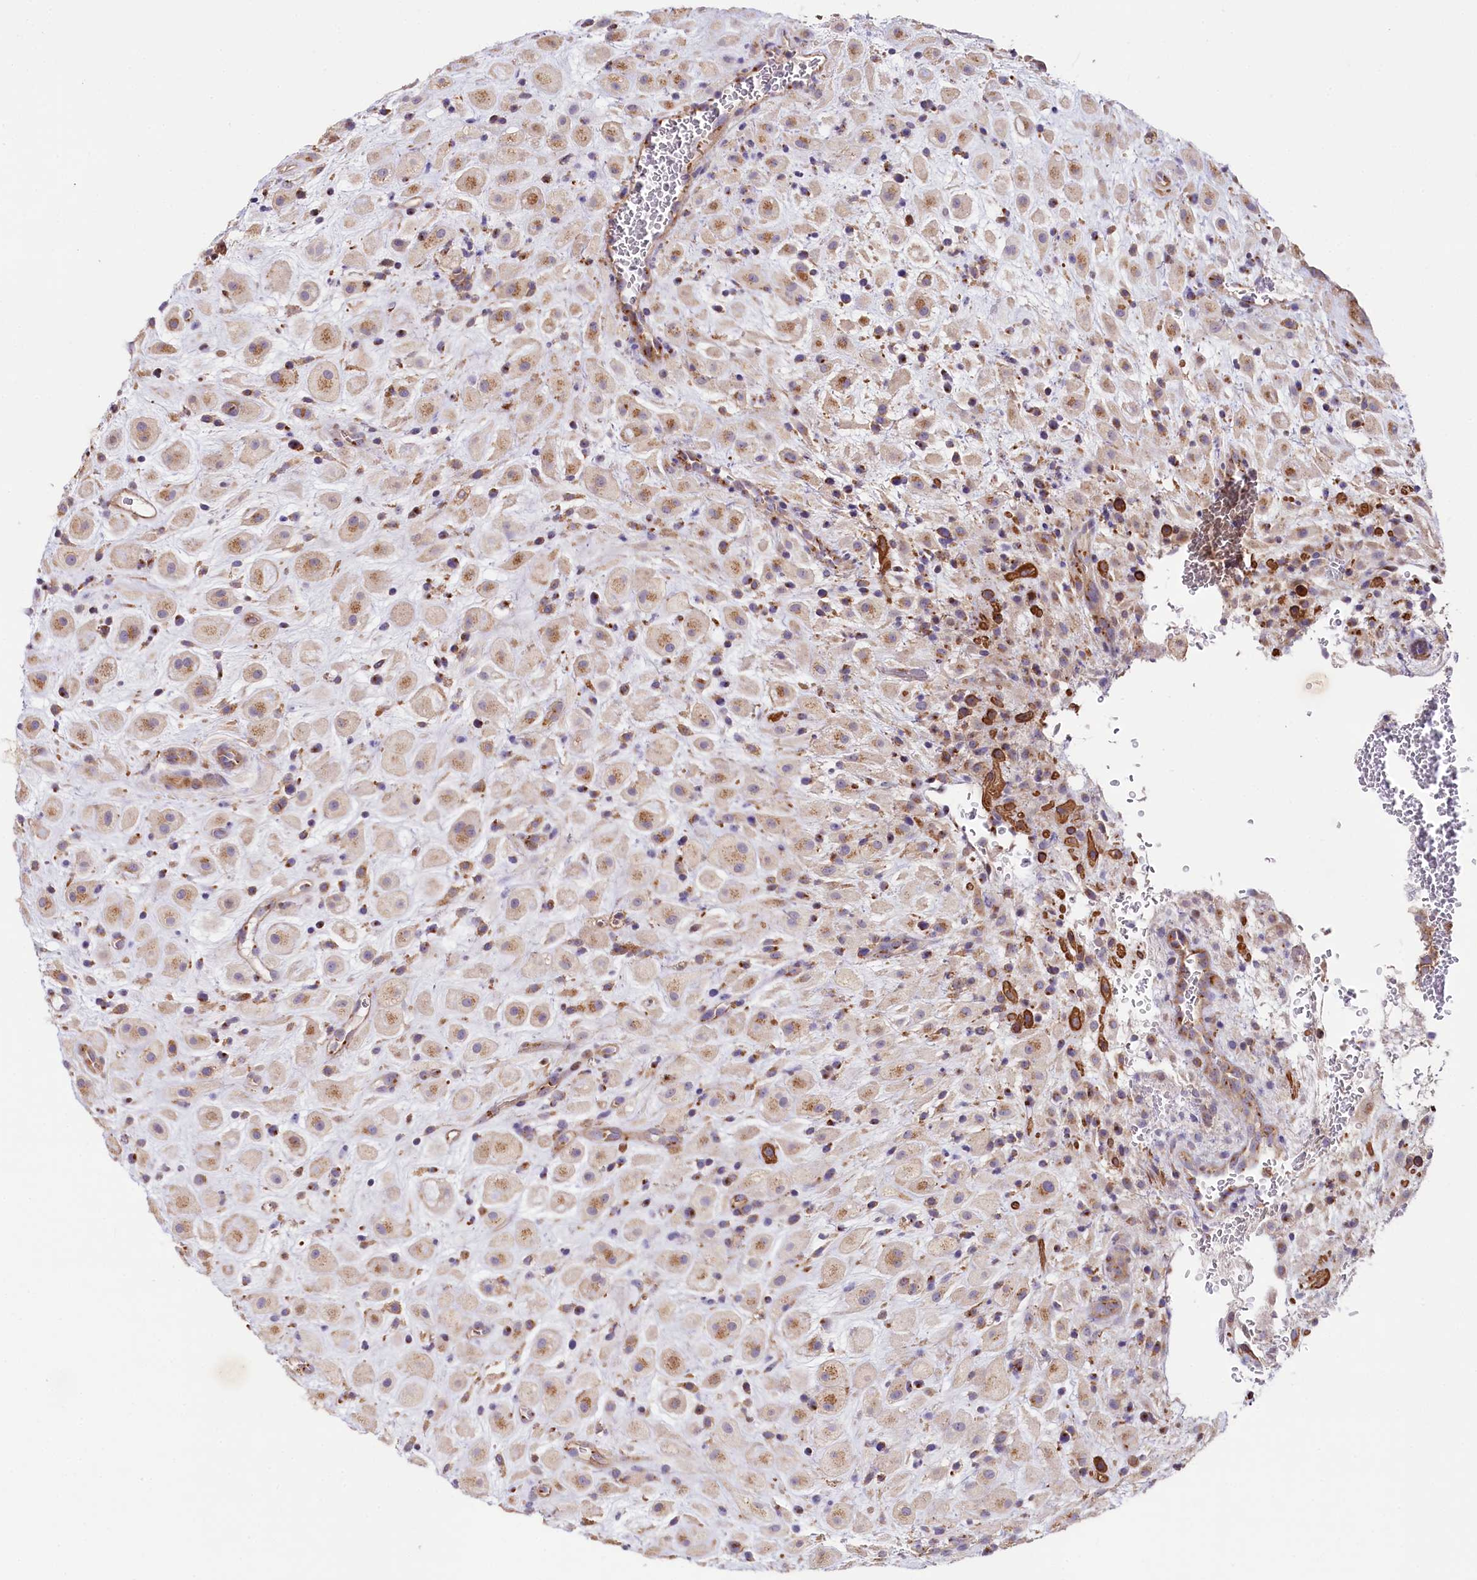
{"staining": {"intensity": "moderate", "quantity": ">75%", "location": "cytoplasmic/membranous"}, "tissue": "placenta", "cell_type": "Decidual cells", "image_type": "normal", "snomed": [{"axis": "morphology", "description": "Normal tissue, NOS"}, {"axis": "topography", "description": "Placenta"}], "caption": "The histopathology image exhibits staining of normal placenta, revealing moderate cytoplasmic/membranous protein expression (brown color) within decidual cells. The protein is stained brown, and the nuclei are stained in blue (DAB (3,3'-diaminobenzidine) IHC with brightfield microscopy, high magnification).", "gene": "STX6", "patient": {"sex": "female", "age": 35}}